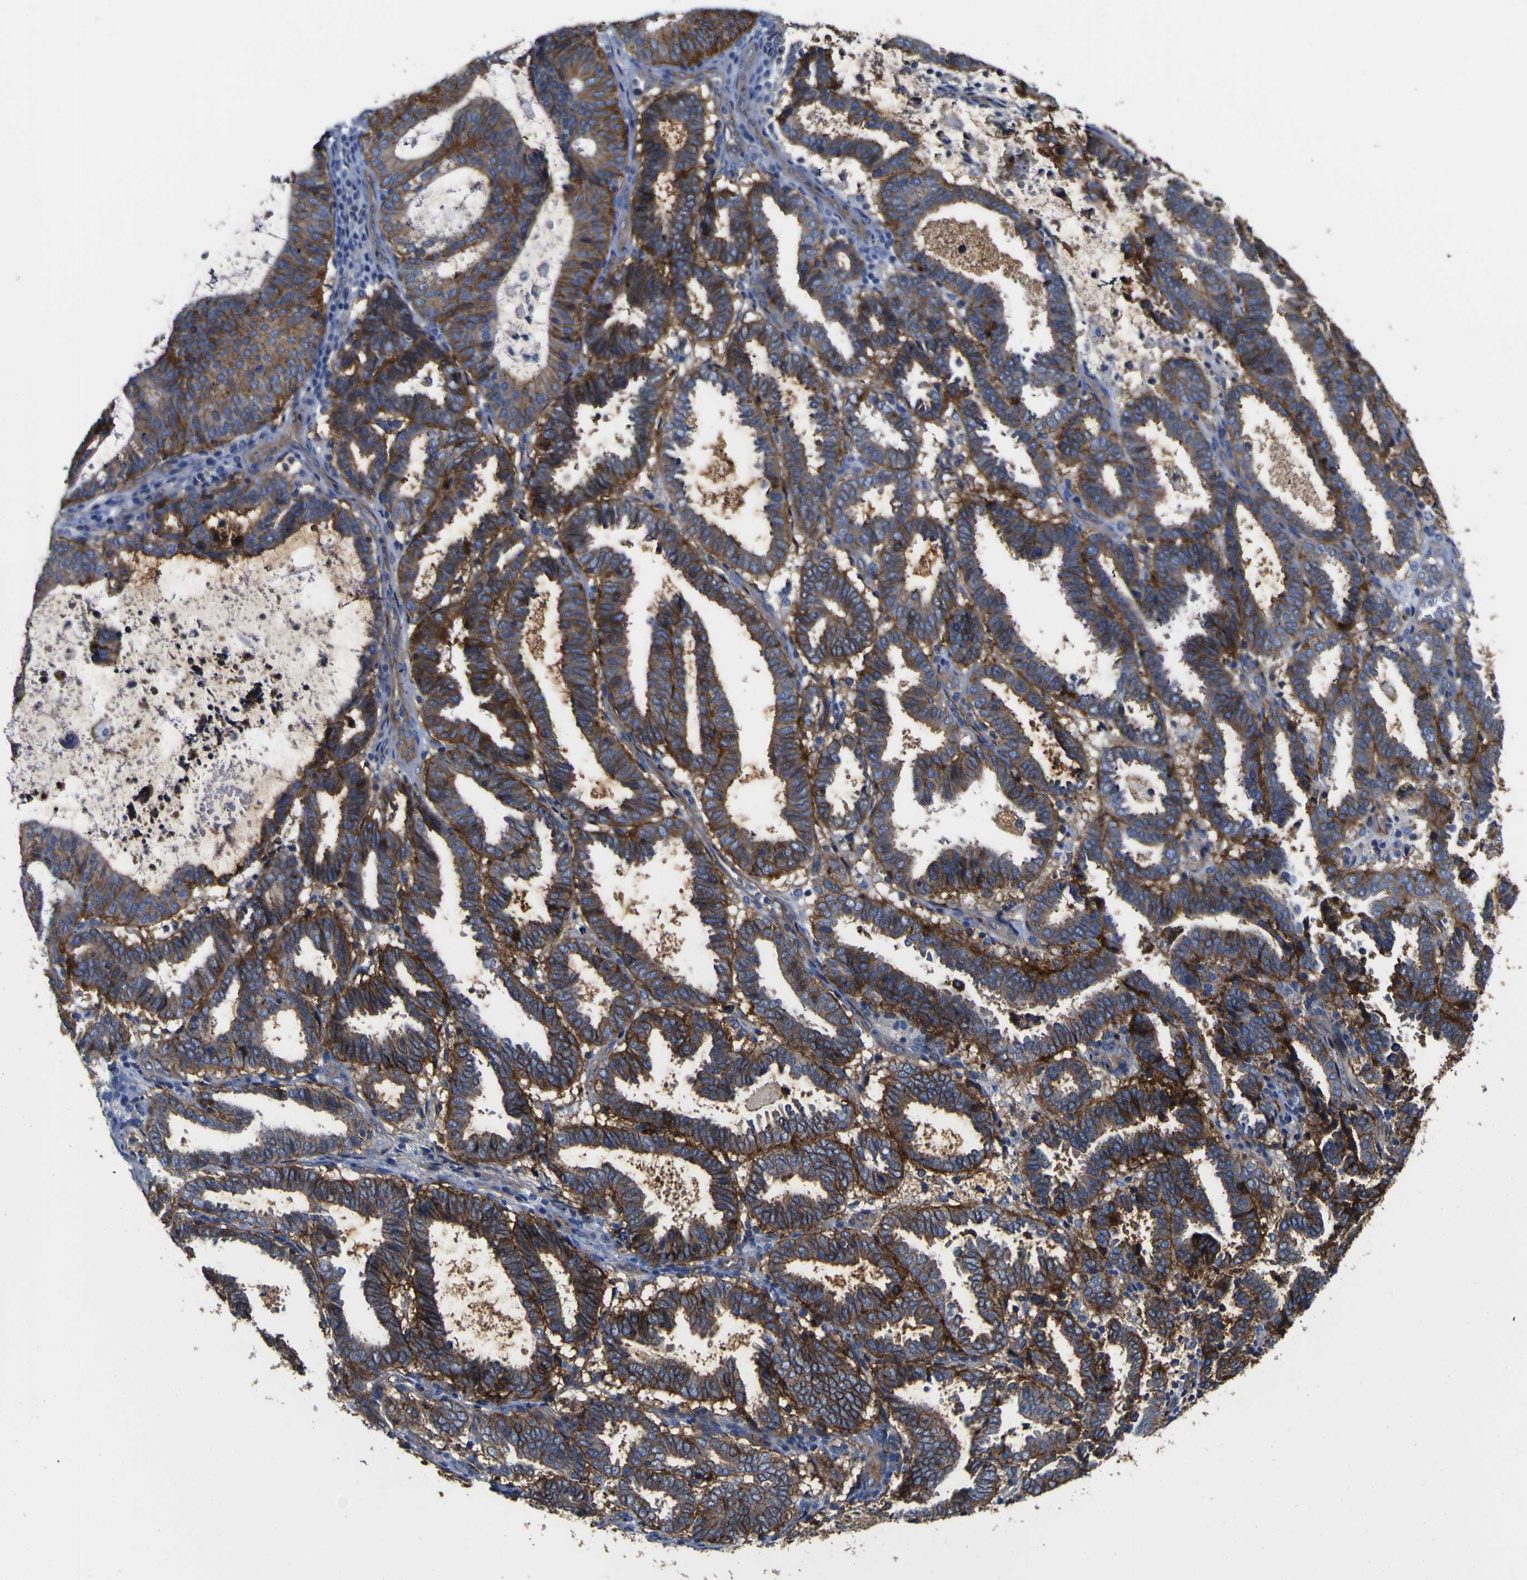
{"staining": {"intensity": "moderate", "quantity": "25%-75%", "location": "cytoplasmic/membranous"}, "tissue": "endometrial cancer", "cell_type": "Tumor cells", "image_type": "cancer", "snomed": [{"axis": "morphology", "description": "Adenocarcinoma, NOS"}, {"axis": "topography", "description": "Uterus"}], "caption": "This micrograph displays immunohistochemistry (IHC) staining of human endometrial cancer (adenocarcinoma), with medium moderate cytoplasmic/membranous staining in approximately 25%-75% of tumor cells.", "gene": "CD151", "patient": {"sex": "female", "age": 83}}